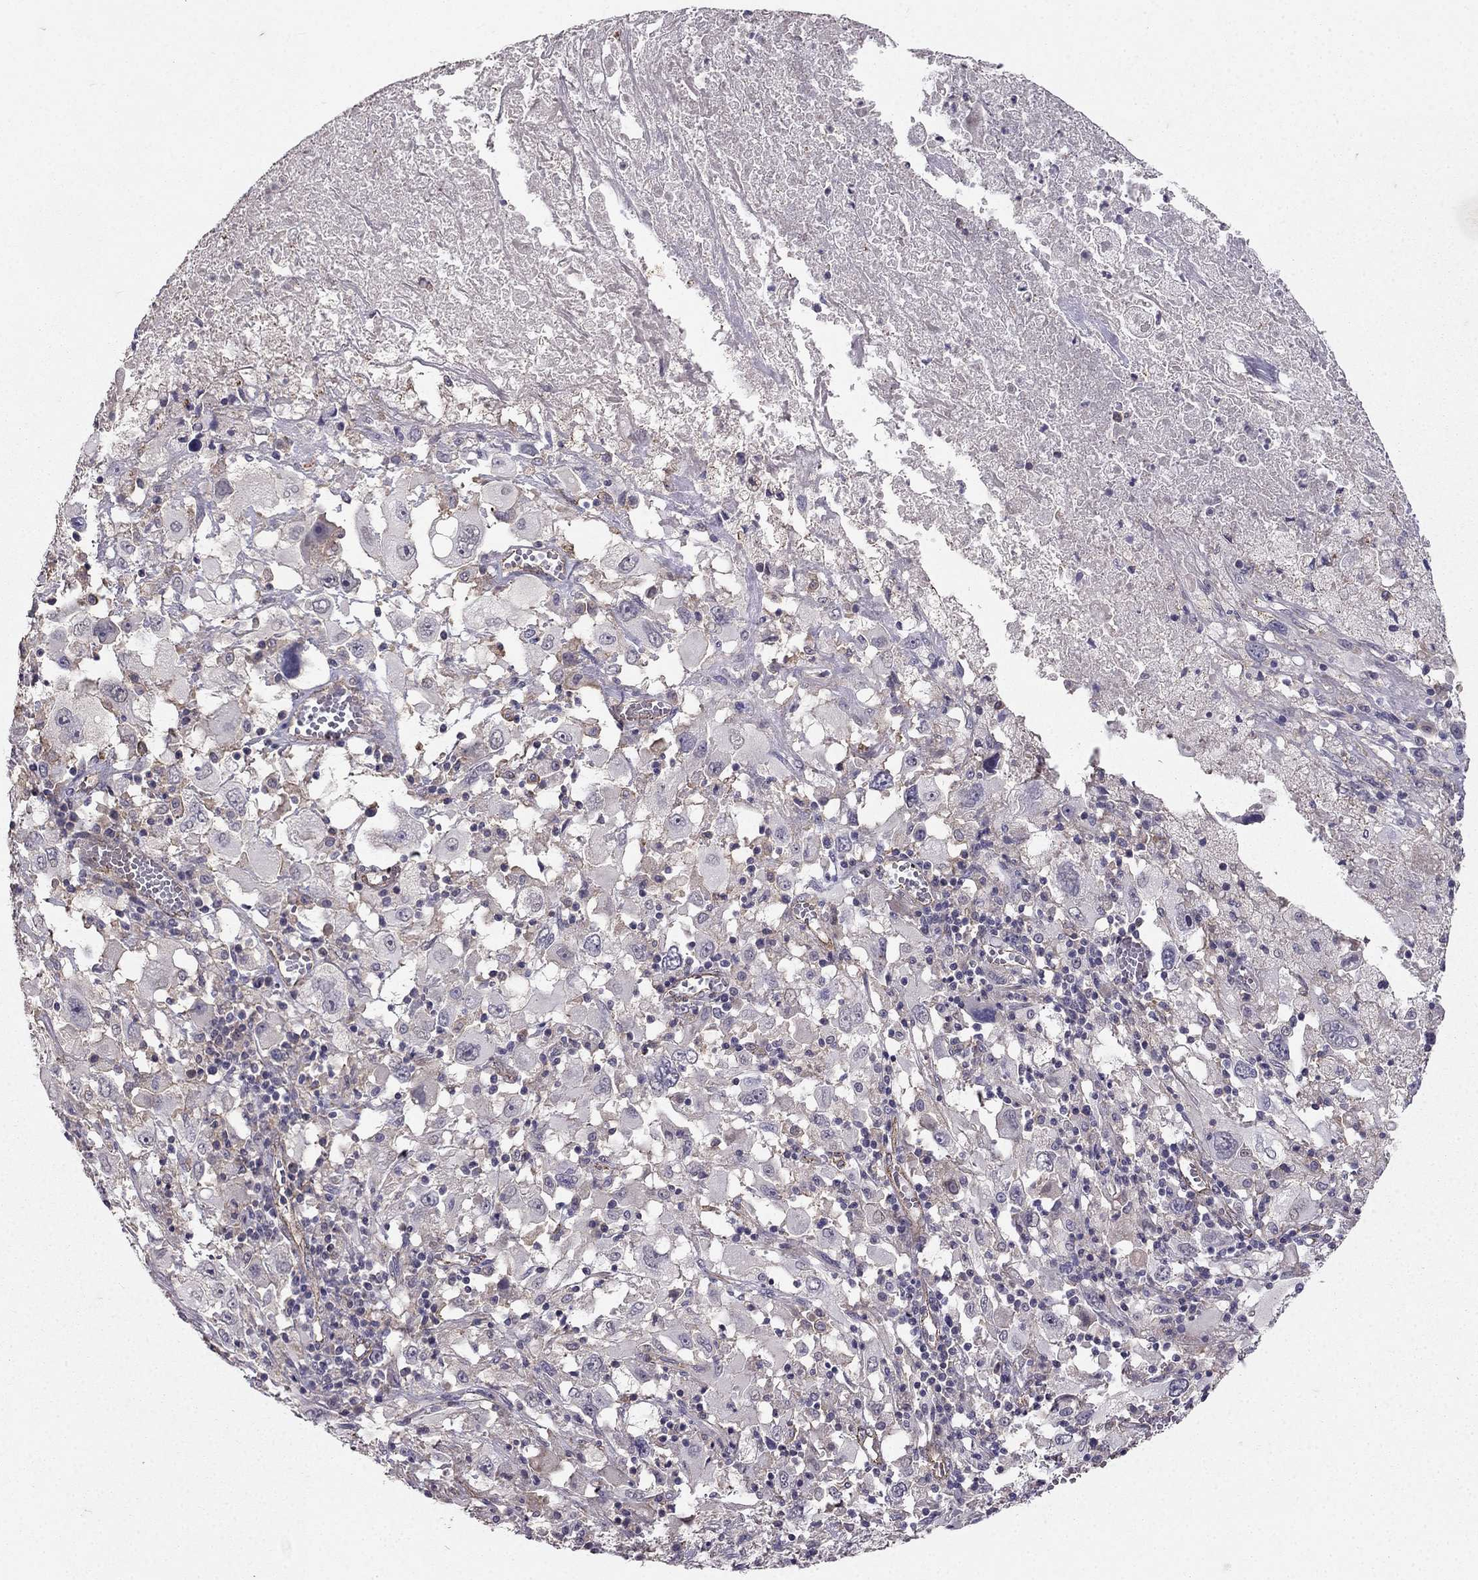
{"staining": {"intensity": "negative", "quantity": "none", "location": "none"}, "tissue": "melanoma", "cell_type": "Tumor cells", "image_type": "cancer", "snomed": [{"axis": "morphology", "description": "Malignant melanoma, Metastatic site"}, {"axis": "topography", "description": "Soft tissue"}], "caption": "IHC of malignant melanoma (metastatic site) demonstrates no expression in tumor cells.", "gene": "RASIP1", "patient": {"sex": "male", "age": 50}}